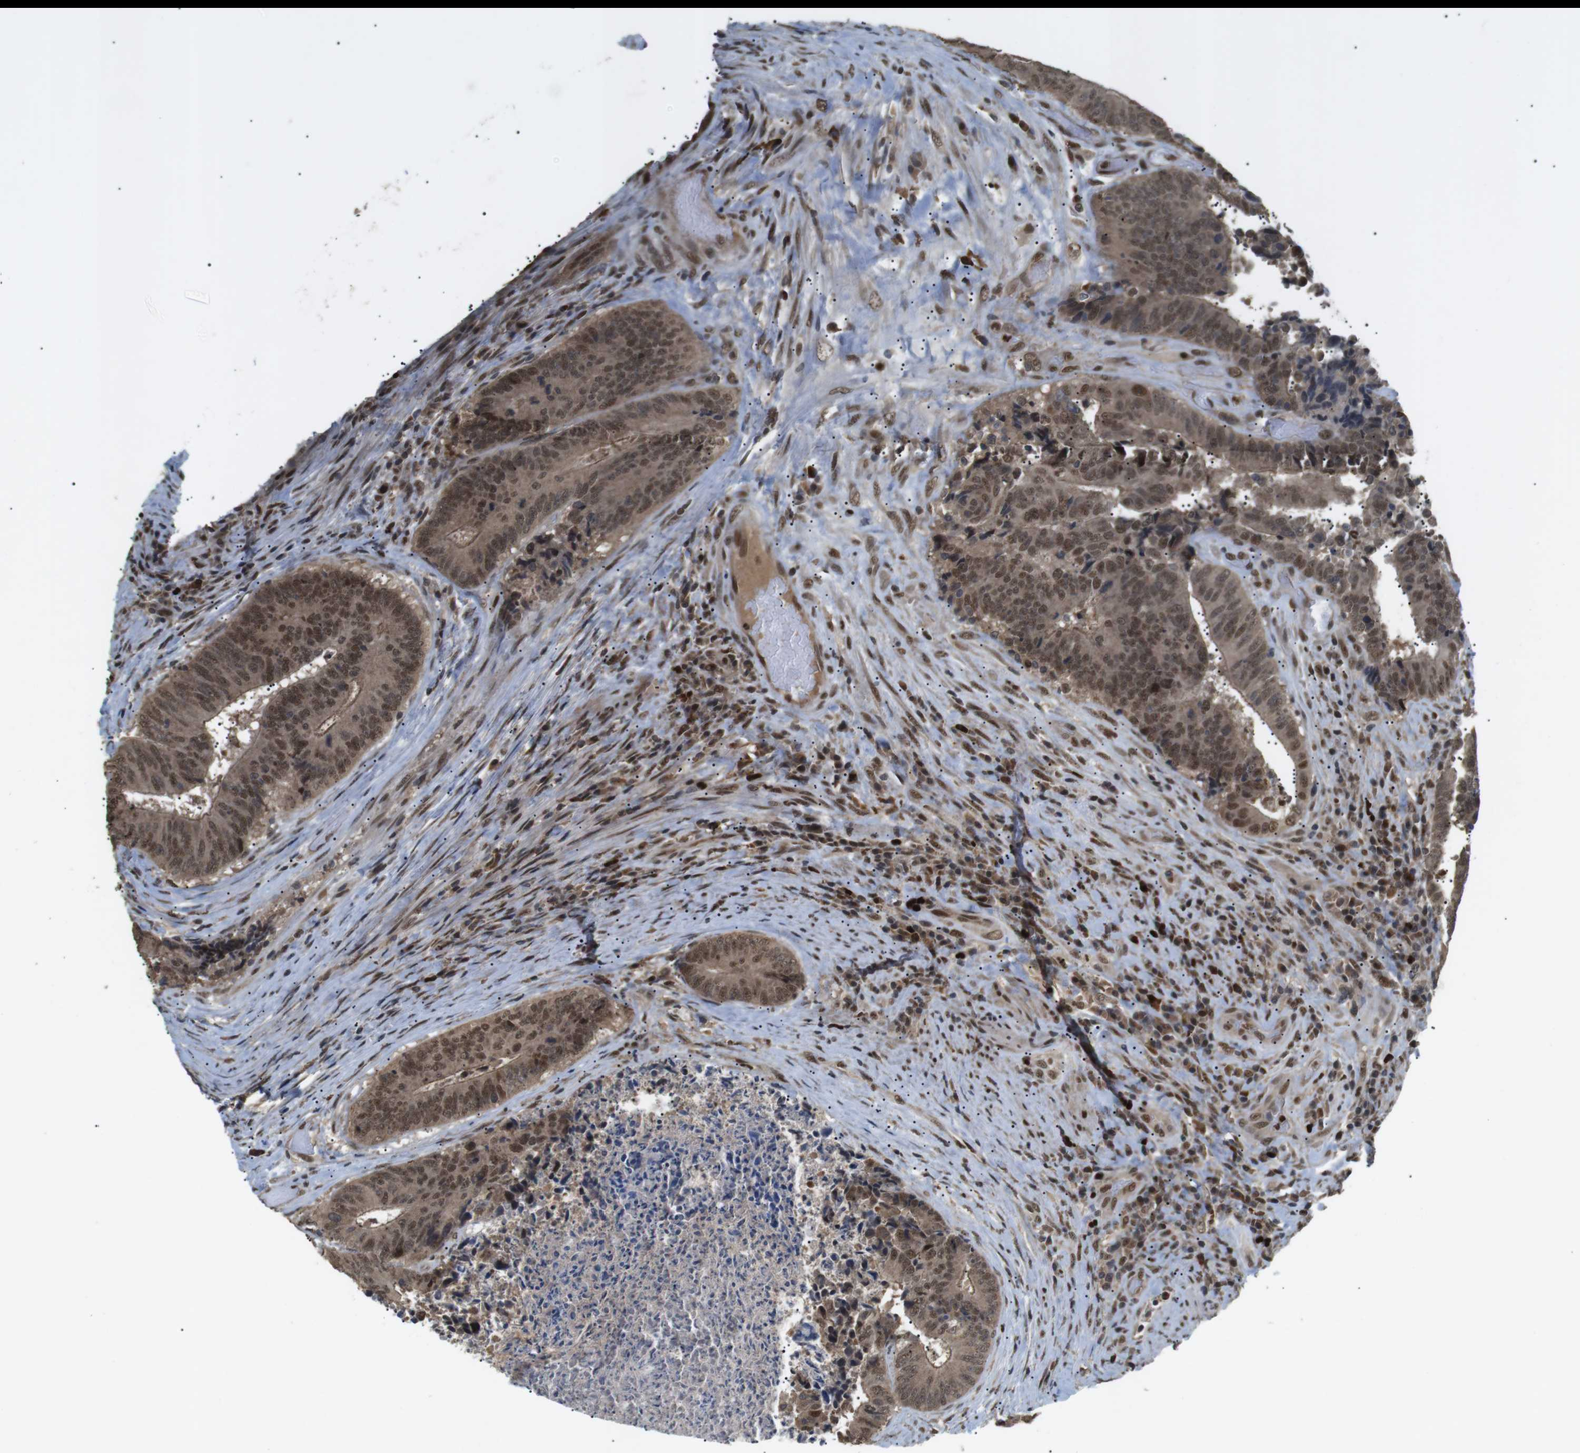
{"staining": {"intensity": "moderate", "quantity": ">75%", "location": "cytoplasmic/membranous,nuclear"}, "tissue": "colorectal cancer", "cell_type": "Tumor cells", "image_type": "cancer", "snomed": [{"axis": "morphology", "description": "Adenocarcinoma, NOS"}, {"axis": "topography", "description": "Rectum"}], "caption": "Colorectal cancer (adenocarcinoma) stained with a protein marker reveals moderate staining in tumor cells.", "gene": "ORAI3", "patient": {"sex": "male", "age": 72}}